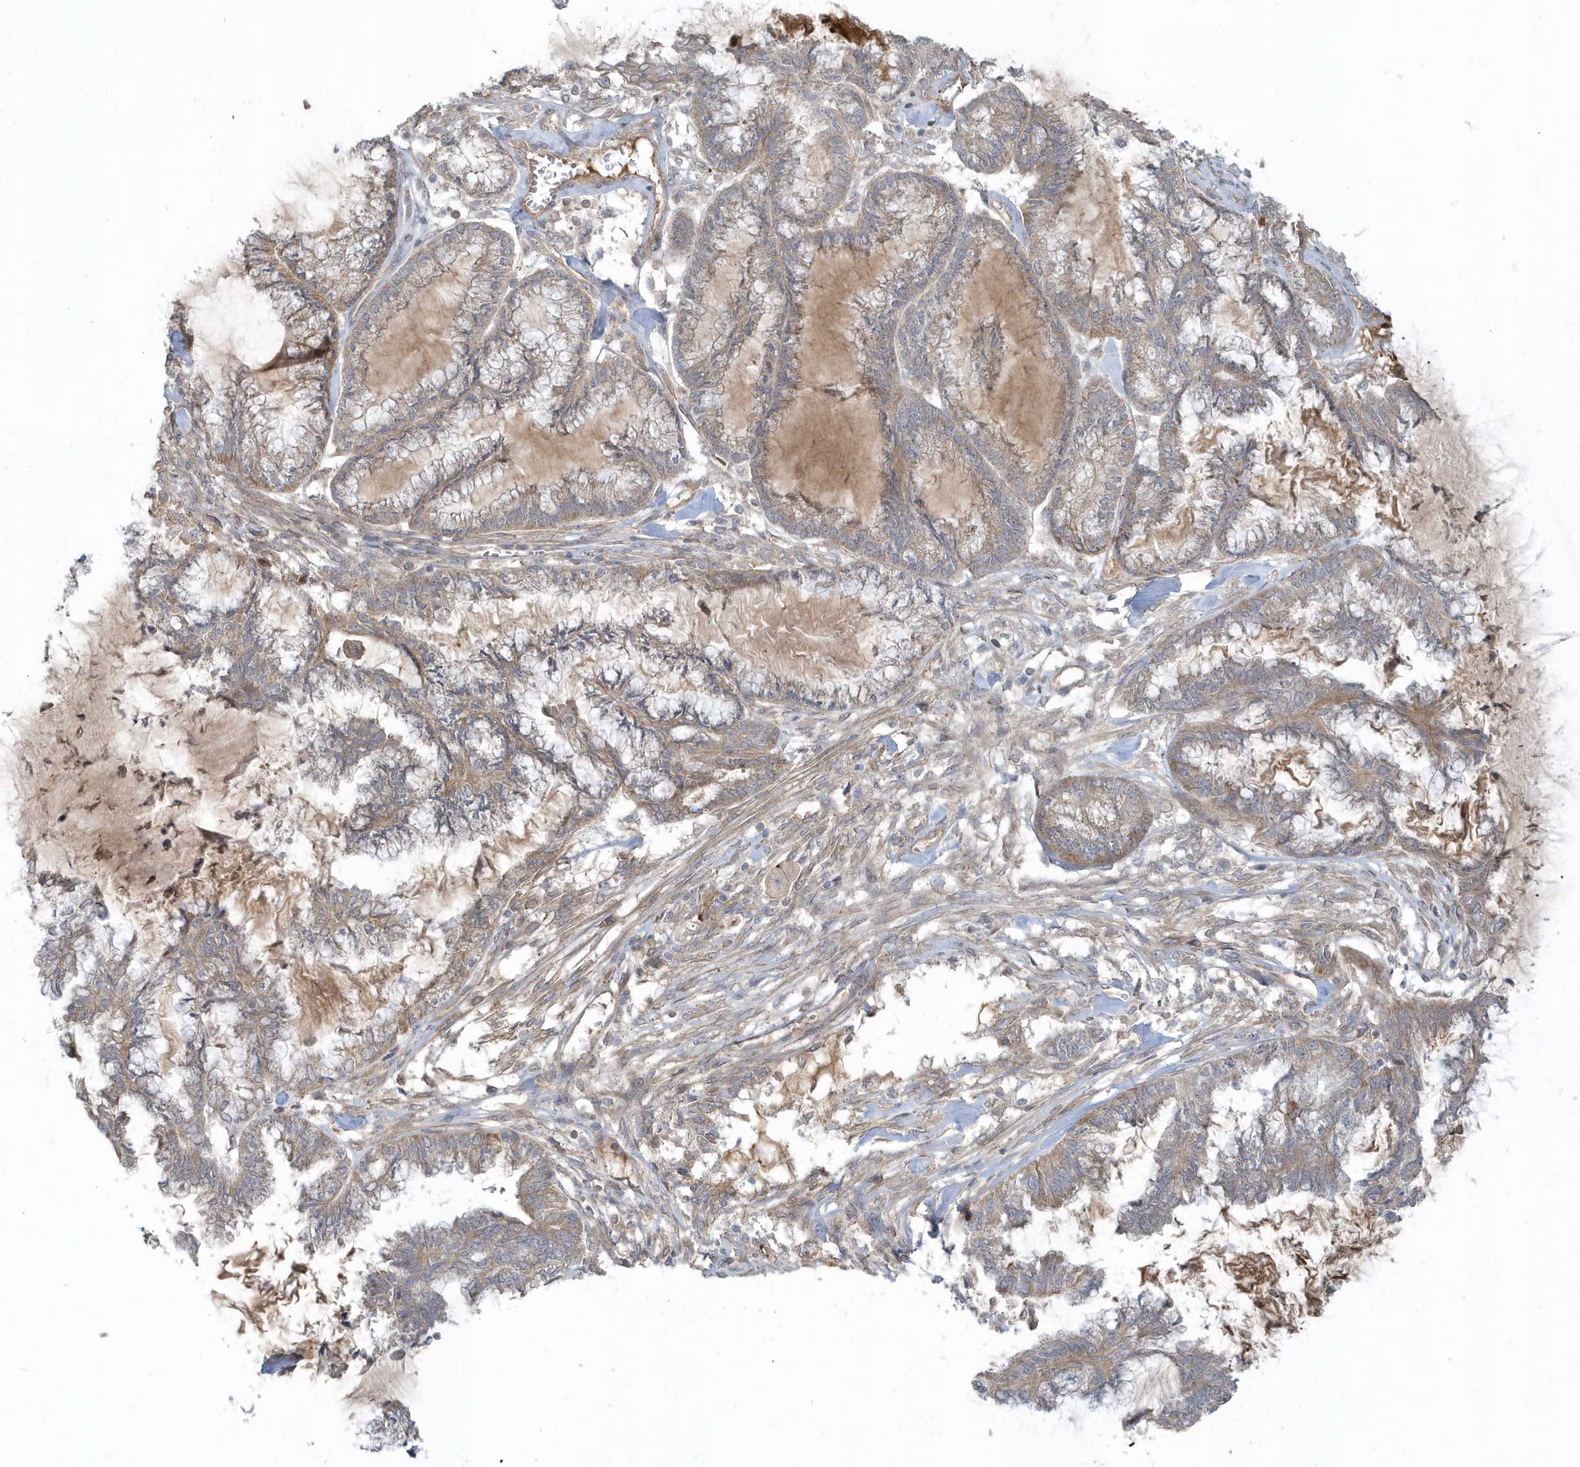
{"staining": {"intensity": "weak", "quantity": "25%-75%", "location": "cytoplasmic/membranous"}, "tissue": "endometrial cancer", "cell_type": "Tumor cells", "image_type": "cancer", "snomed": [{"axis": "morphology", "description": "Adenocarcinoma, NOS"}, {"axis": "topography", "description": "Endometrium"}], "caption": "Endometrial cancer stained with DAB immunohistochemistry (IHC) exhibits low levels of weak cytoplasmic/membranous expression in approximately 25%-75% of tumor cells.", "gene": "STIM2", "patient": {"sex": "female", "age": 86}}